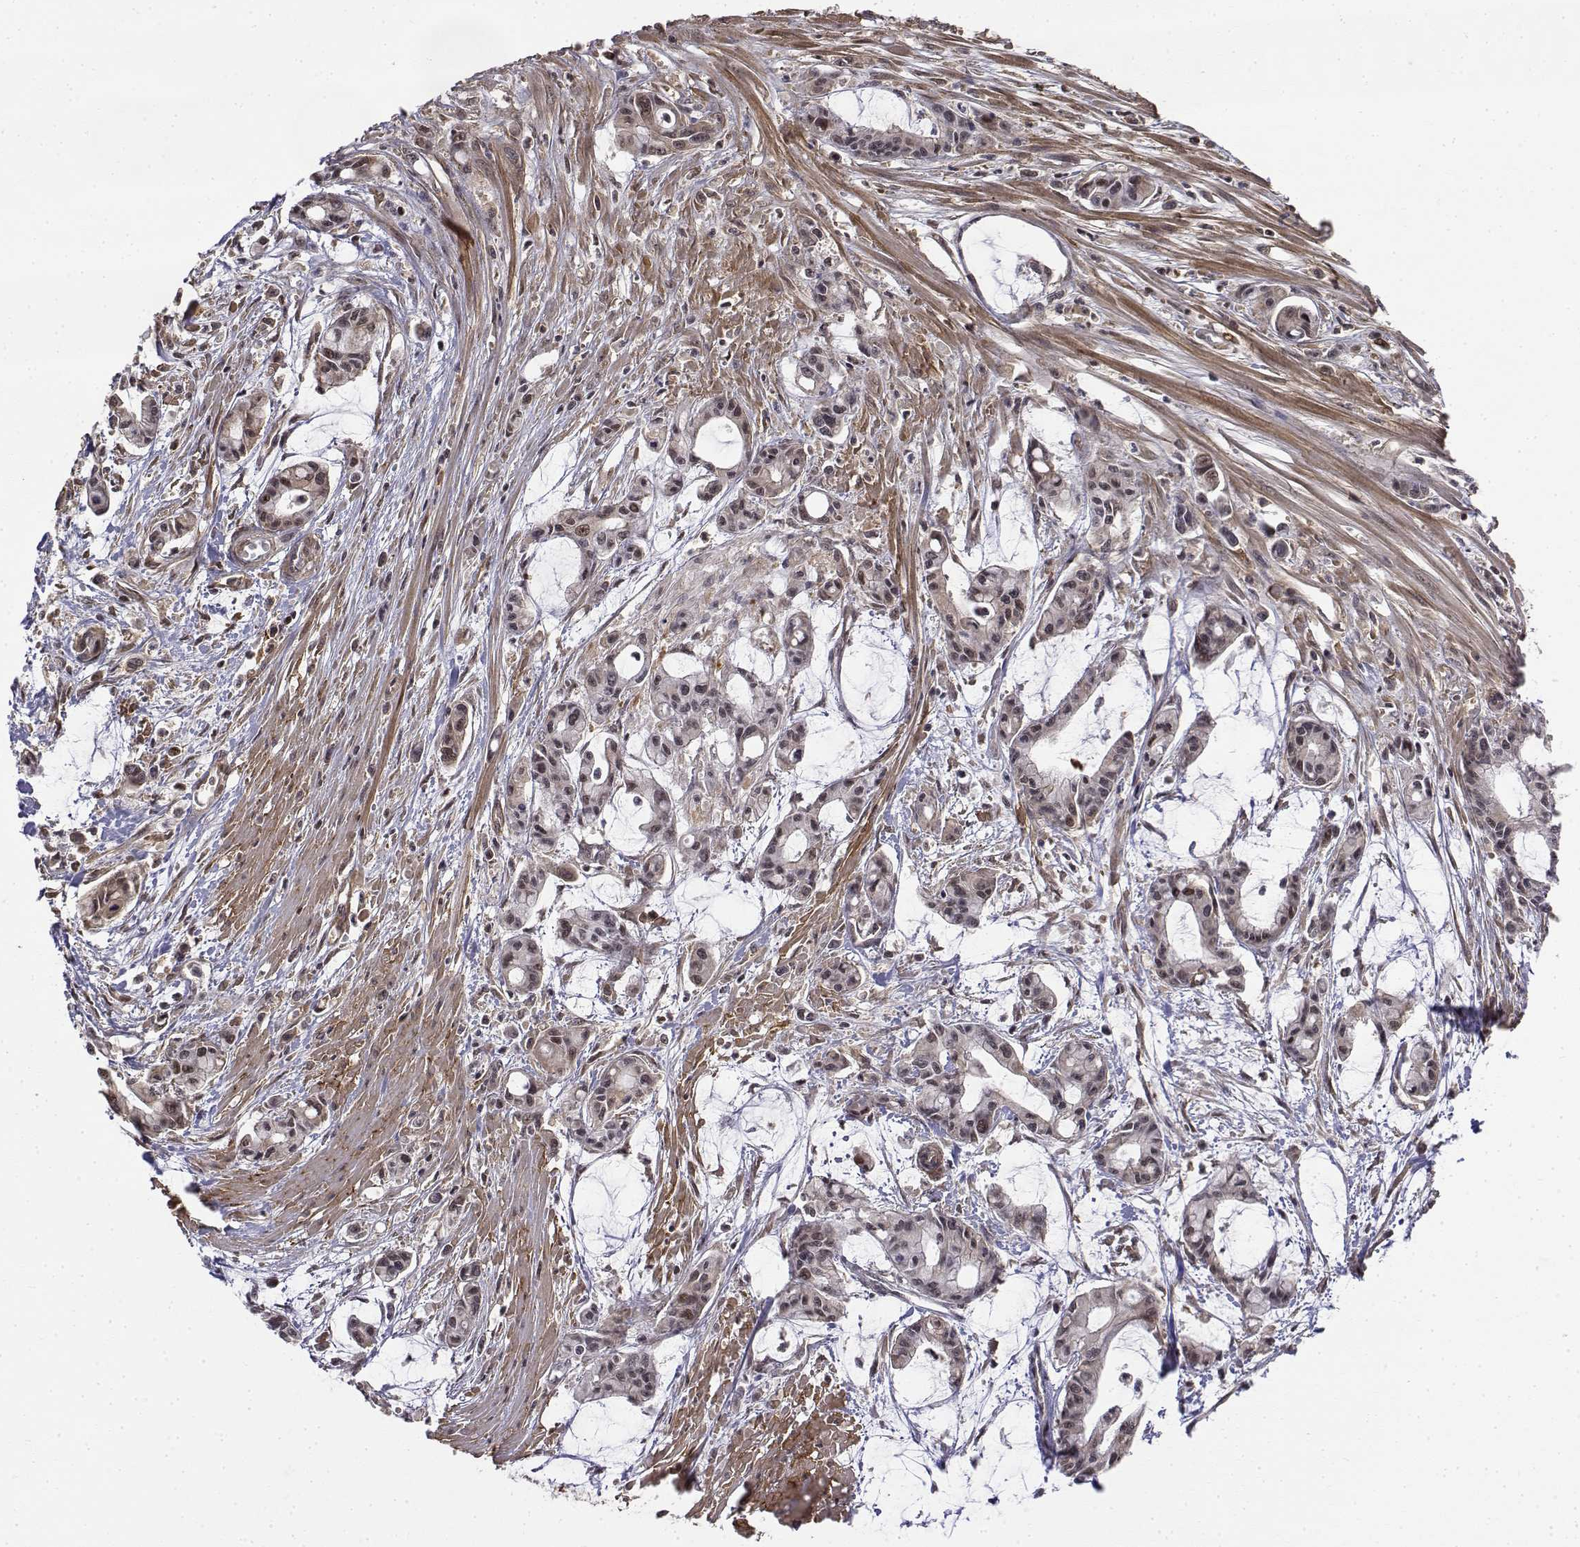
{"staining": {"intensity": "moderate", "quantity": "25%-75%", "location": "nuclear"}, "tissue": "pancreatic cancer", "cell_type": "Tumor cells", "image_type": "cancer", "snomed": [{"axis": "morphology", "description": "Adenocarcinoma, NOS"}, {"axis": "topography", "description": "Pancreas"}], "caption": "About 25%-75% of tumor cells in human pancreatic adenocarcinoma display moderate nuclear protein expression as visualized by brown immunohistochemical staining.", "gene": "ITGA7", "patient": {"sex": "male", "age": 48}}